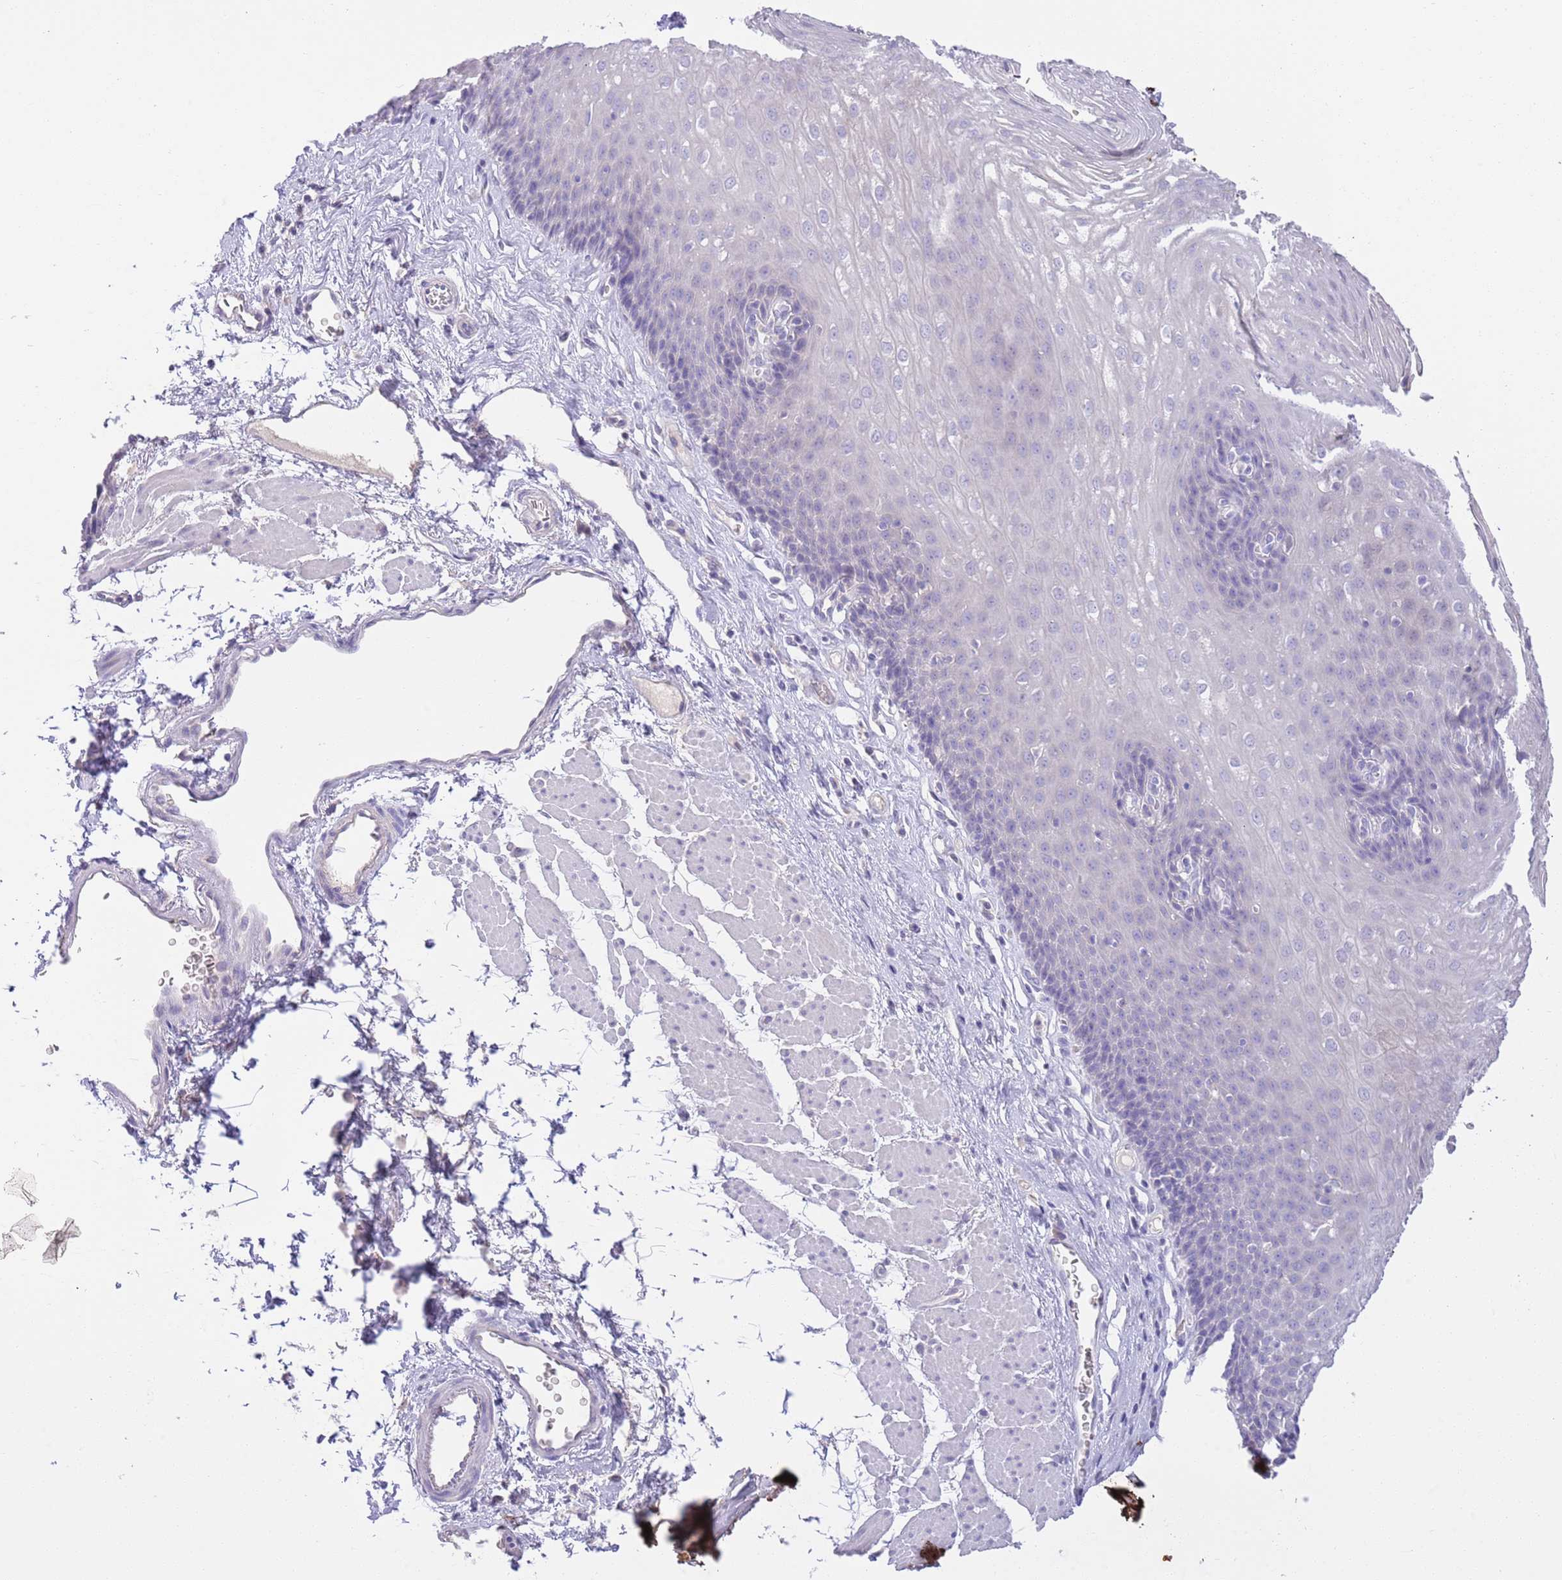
{"staining": {"intensity": "negative", "quantity": "none", "location": "none"}, "tissue": "esophagus", "cell_type": "Squamous epithelial cells", "image_type": "normal", "snomed": [{"axis": "morphology", "description": "Normal tissue, NOS"}, {"axis": "topography", "description": "Esophagus"}], "caption": "Human esophagus stained for a protein using IHC shows no staining in squamous epithelial cells.", "gene": "SFTPA1", "patient": {"sex": "female", "age": 66}}